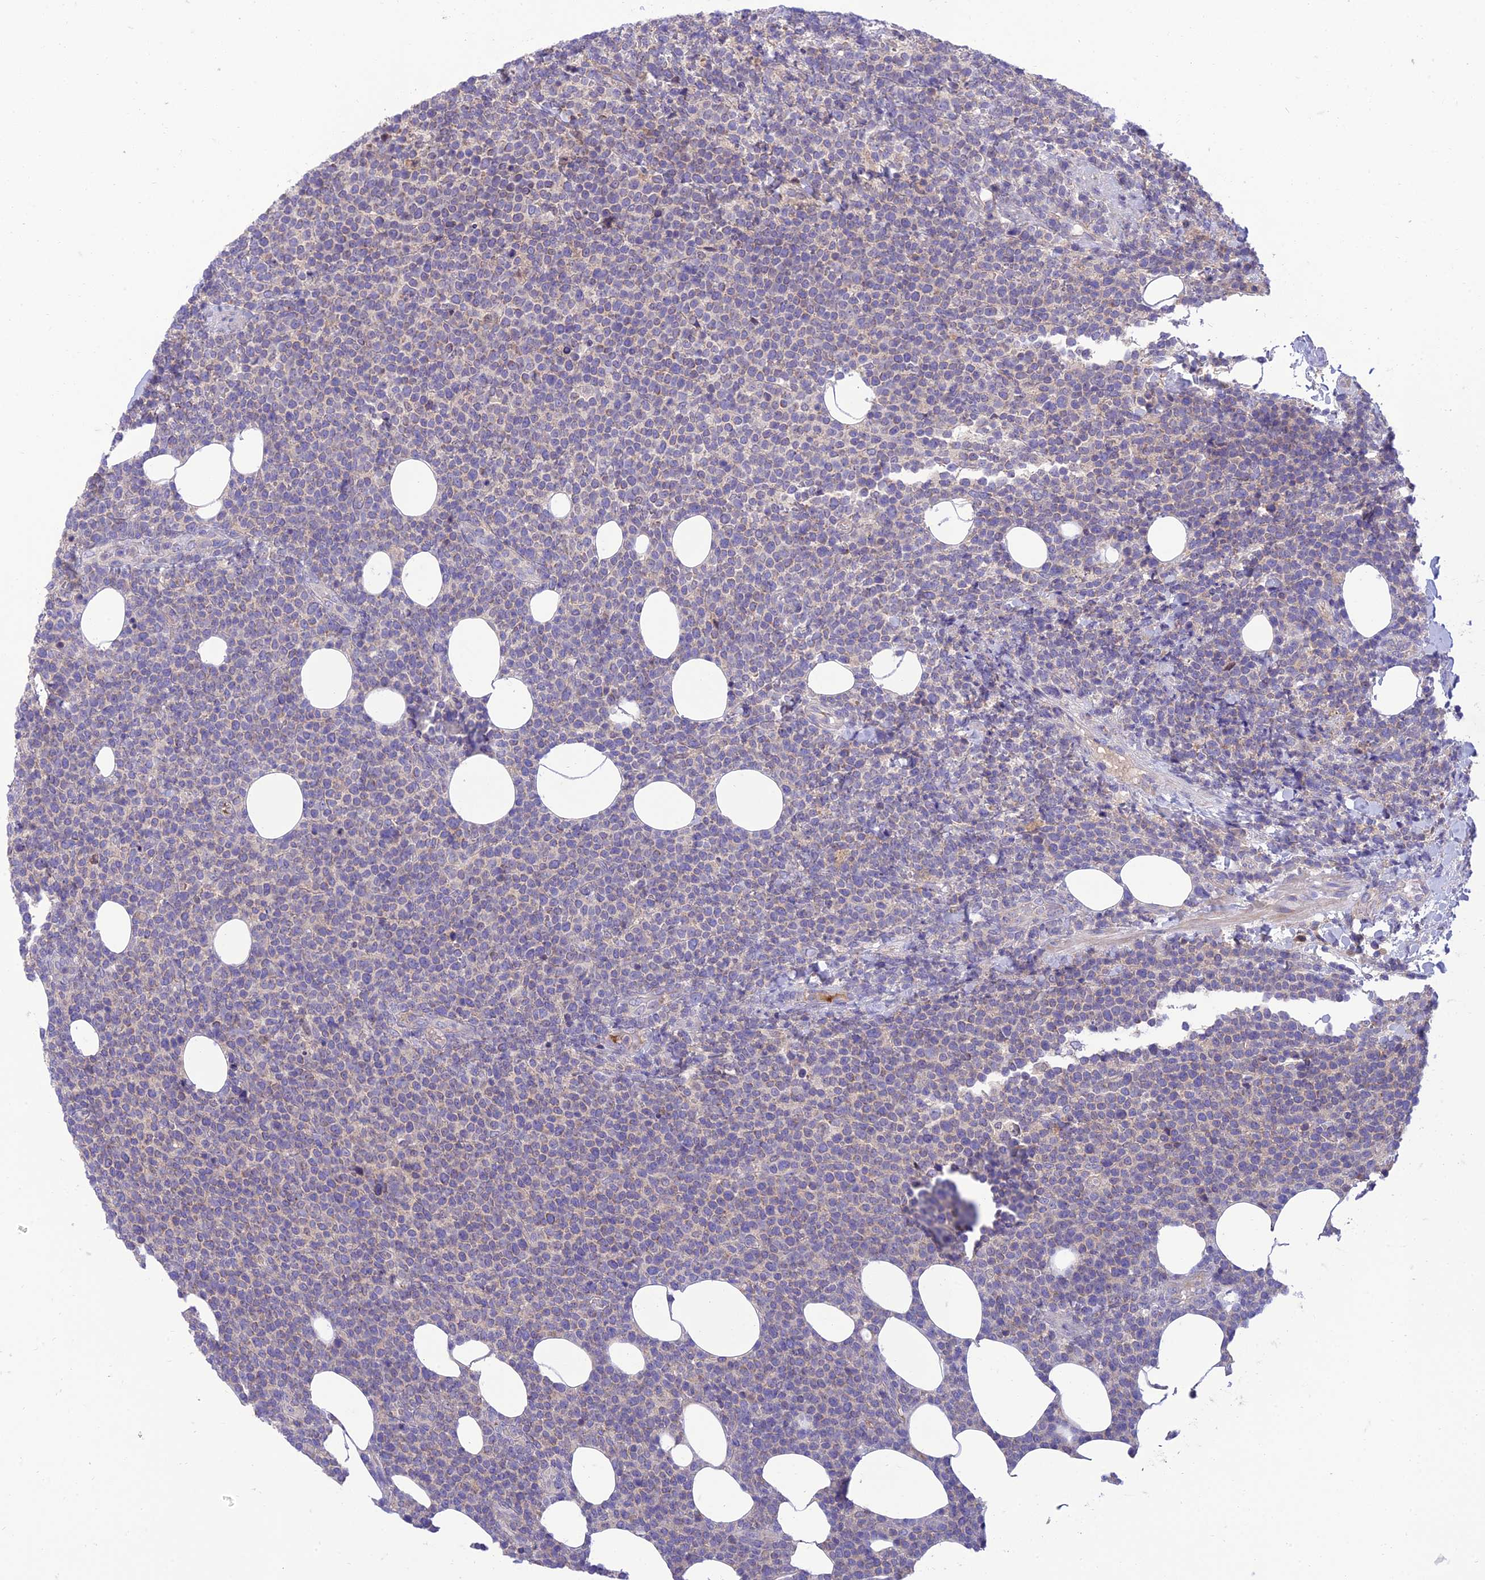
{"staining": {"intensity": "negative", "quantity": "none", "location": "none"}, "tissue": "lymphoma", "cell_type": "Tumor cells", "image_type": "cancer", "snomed": [{"axis": "morphology", "description": "Malignant lymphoma, non-Hodgkin's type, High grade"}, {"axis": "topography", "description": "Lymph node"}], "caption": "Malignant lymphoma, non-Hodgkin's type (high-grade) was stained to show a protein in brown. There is no significant positivity in tumor cells.", "gene": "IRAK3", "patient": {"sex": "male", "age": 61}}